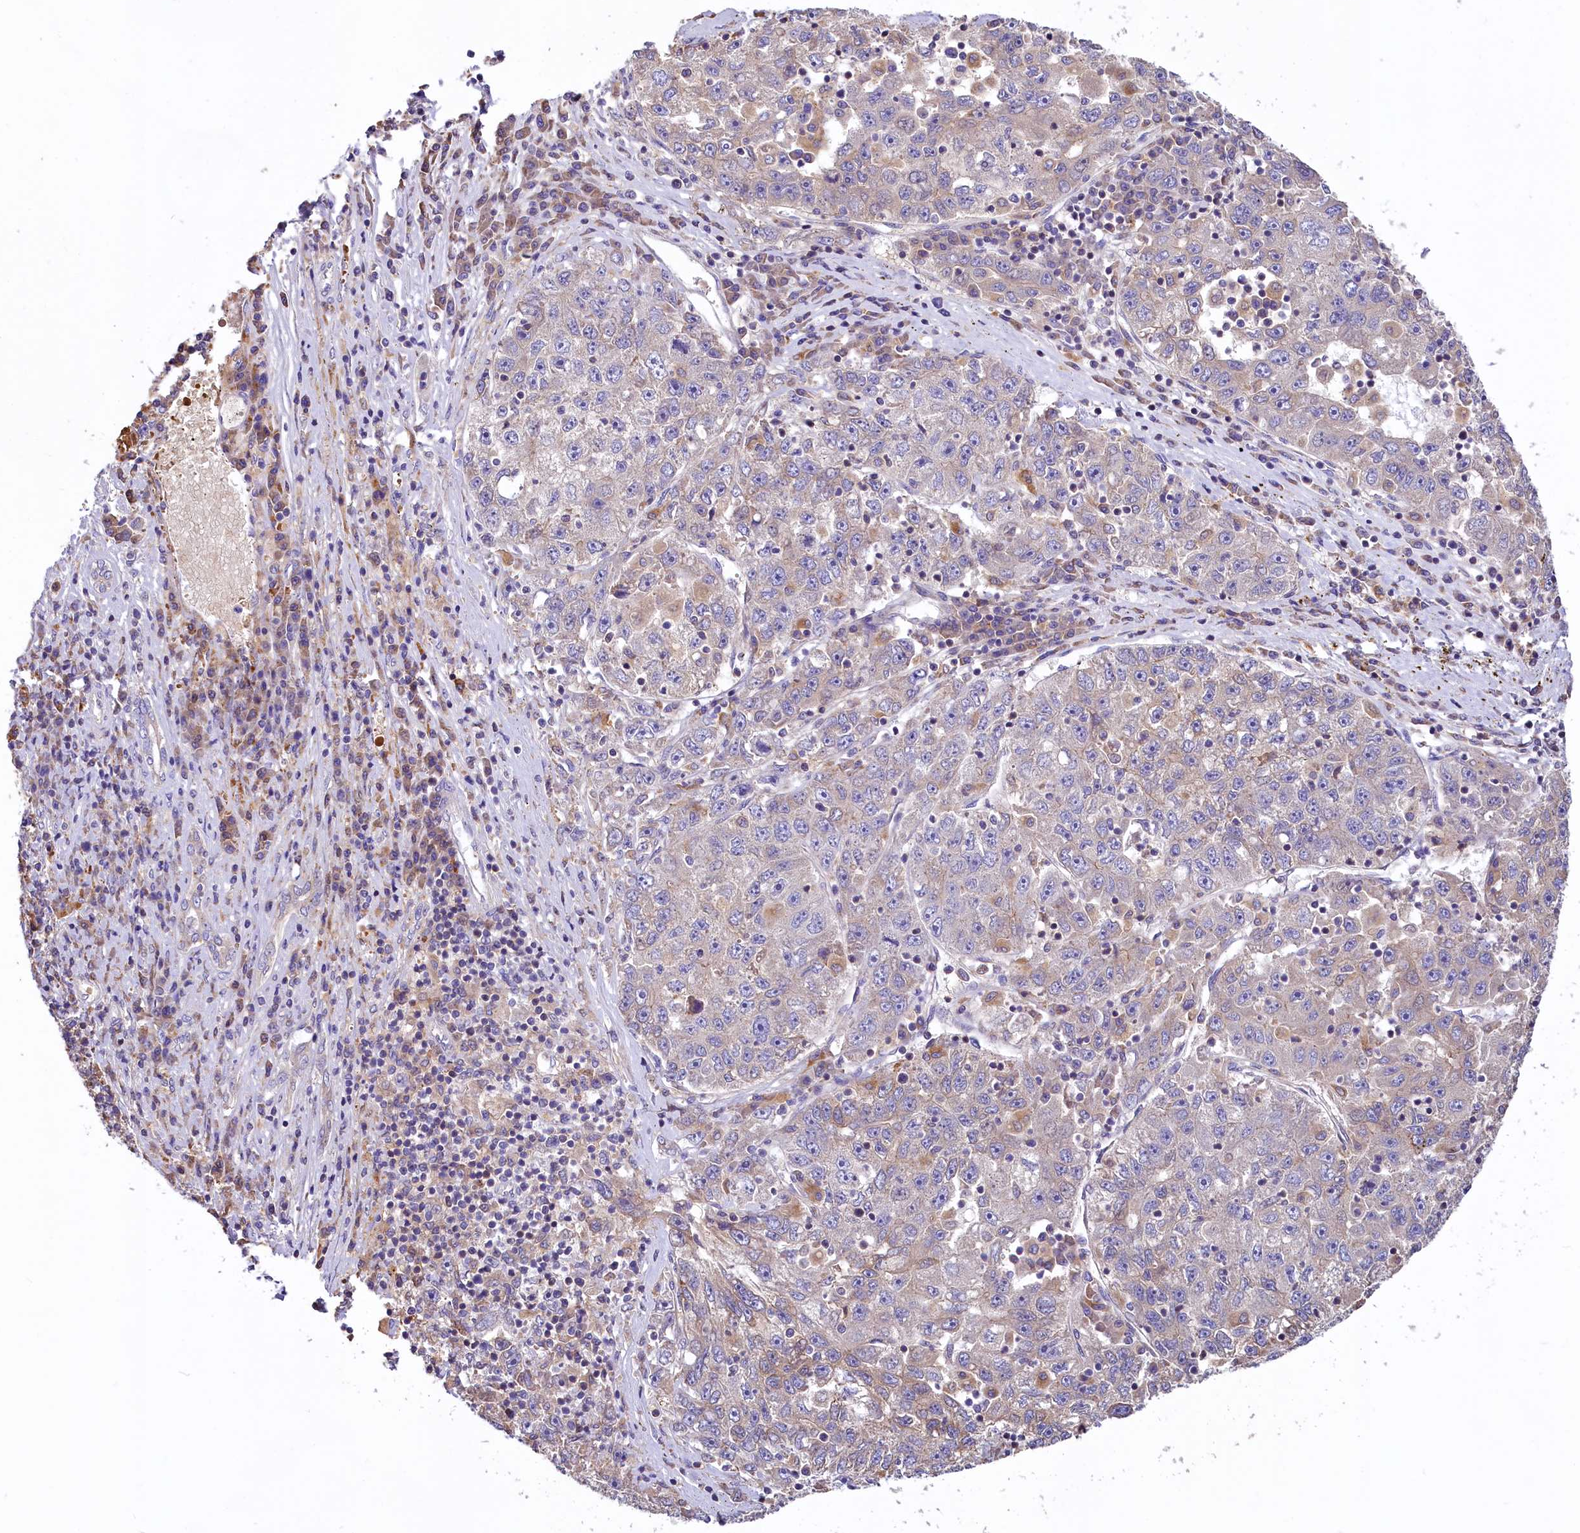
{"staining": {"intensity": "negative", "quantity": "none", "location": "none"}, "tissue": "liver cancer", "cell_type": "Tumor cells", "image_type": "cancer", "snomed": [{"axis": "morphology", "description": "Carcinoma, Hepatocellular, NOS"}, {"axis": "topography", "description": "Liver"}], "caption": "A histopathology image of liver hepatocellular carcinoma stained for a protein displays no brown staining in tumor cells. (DAB immunohistochemistry visualized using brightfield microscopy, high magnification).", "gene": "HPS6", "patient": {"sex": "male", "age": 49}}